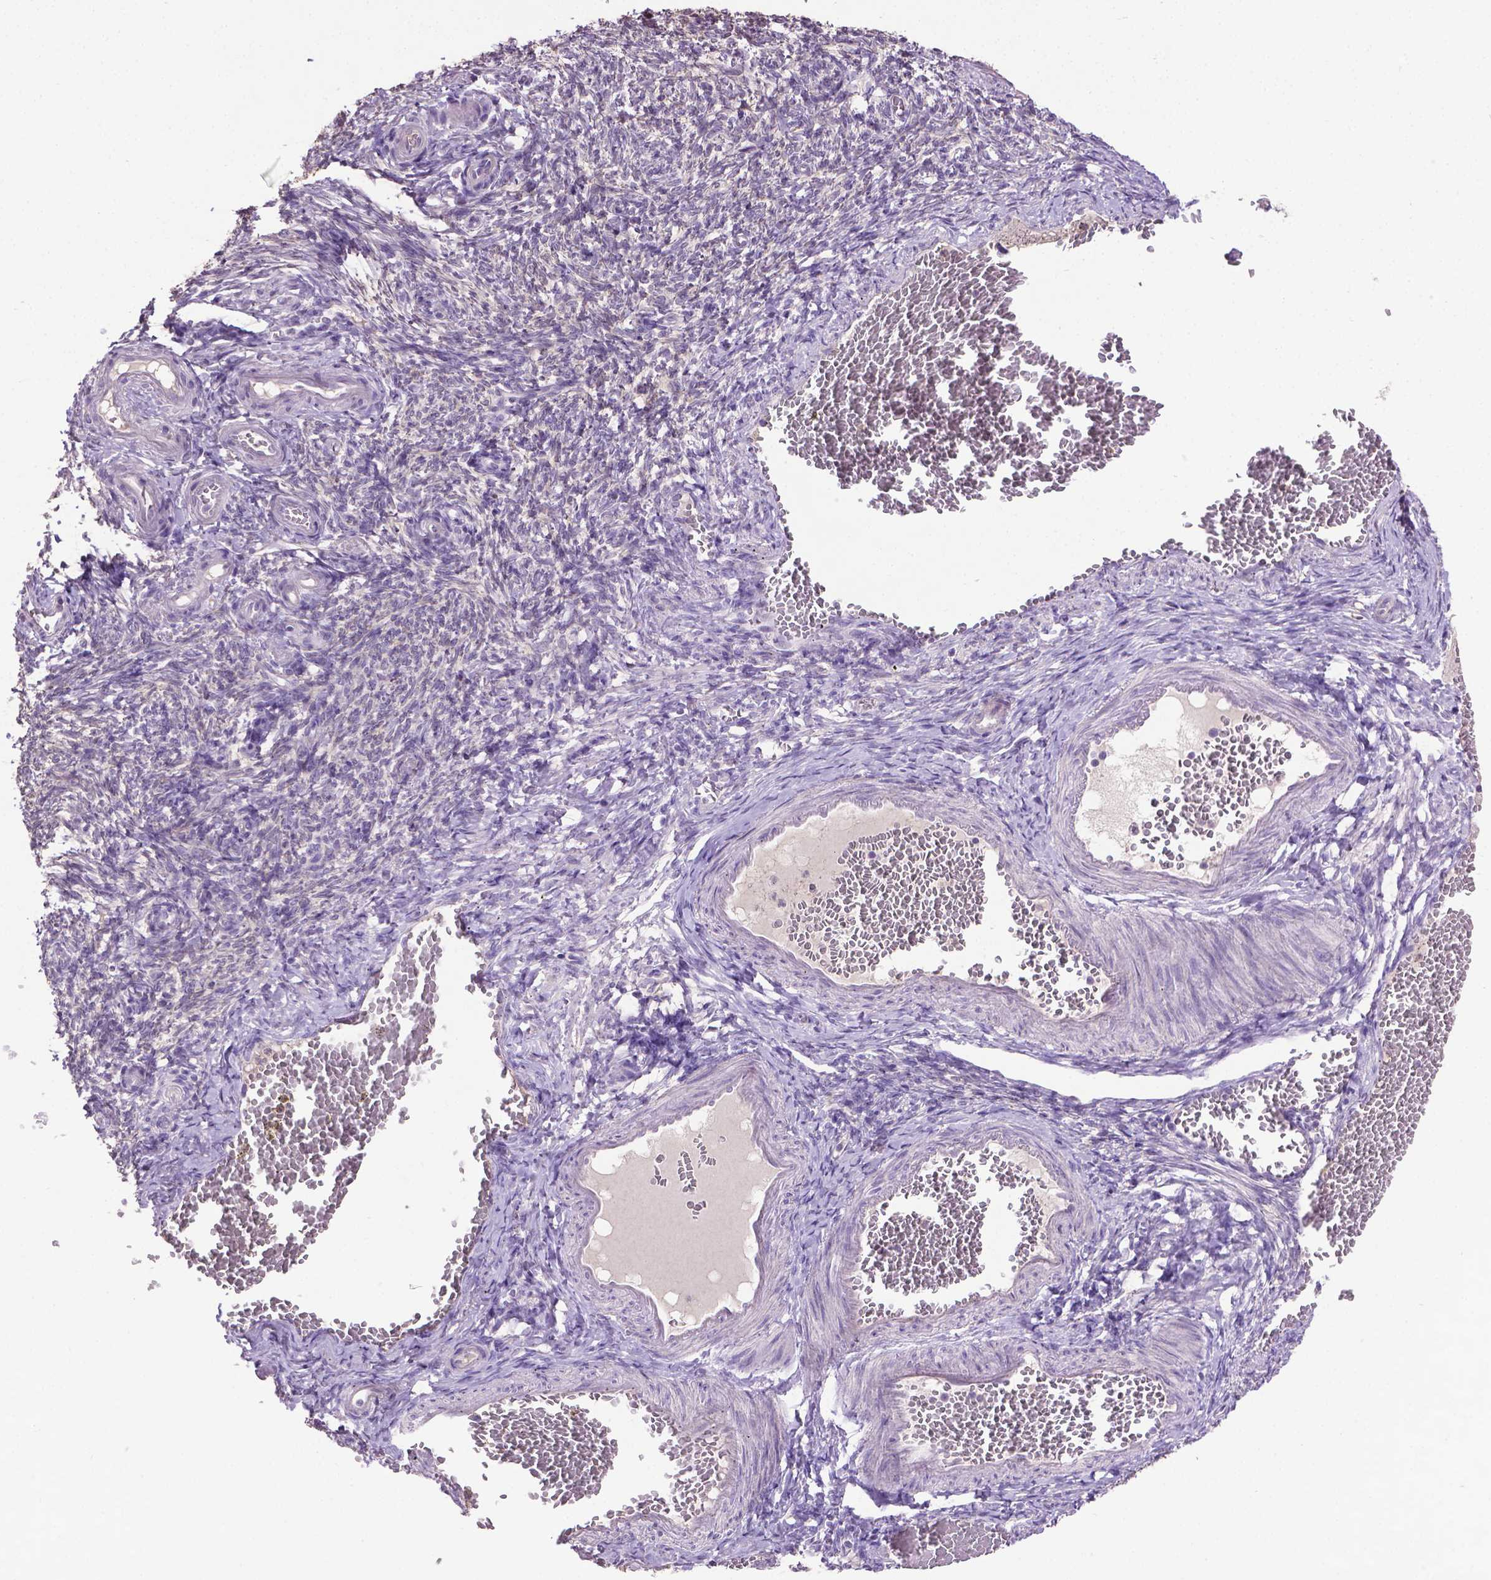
{"staining": {"intensity": "negative", "quantity": "none", "location": "none"}, "tissue": "ovary", "cell_type": "Follicle cells", "image_type": "normal", "snomed": [{"axis": "morphology", "description": "Normal tissue, NOS"}, {"axis": "topography", "description": "Ovary"}], "caption": "Immunohistochemistry (IHC) of normal human ovary exhibits no positivity in follicle cells.", "gene": "CPM", "patient": {"sex": "female", "age": 39}}